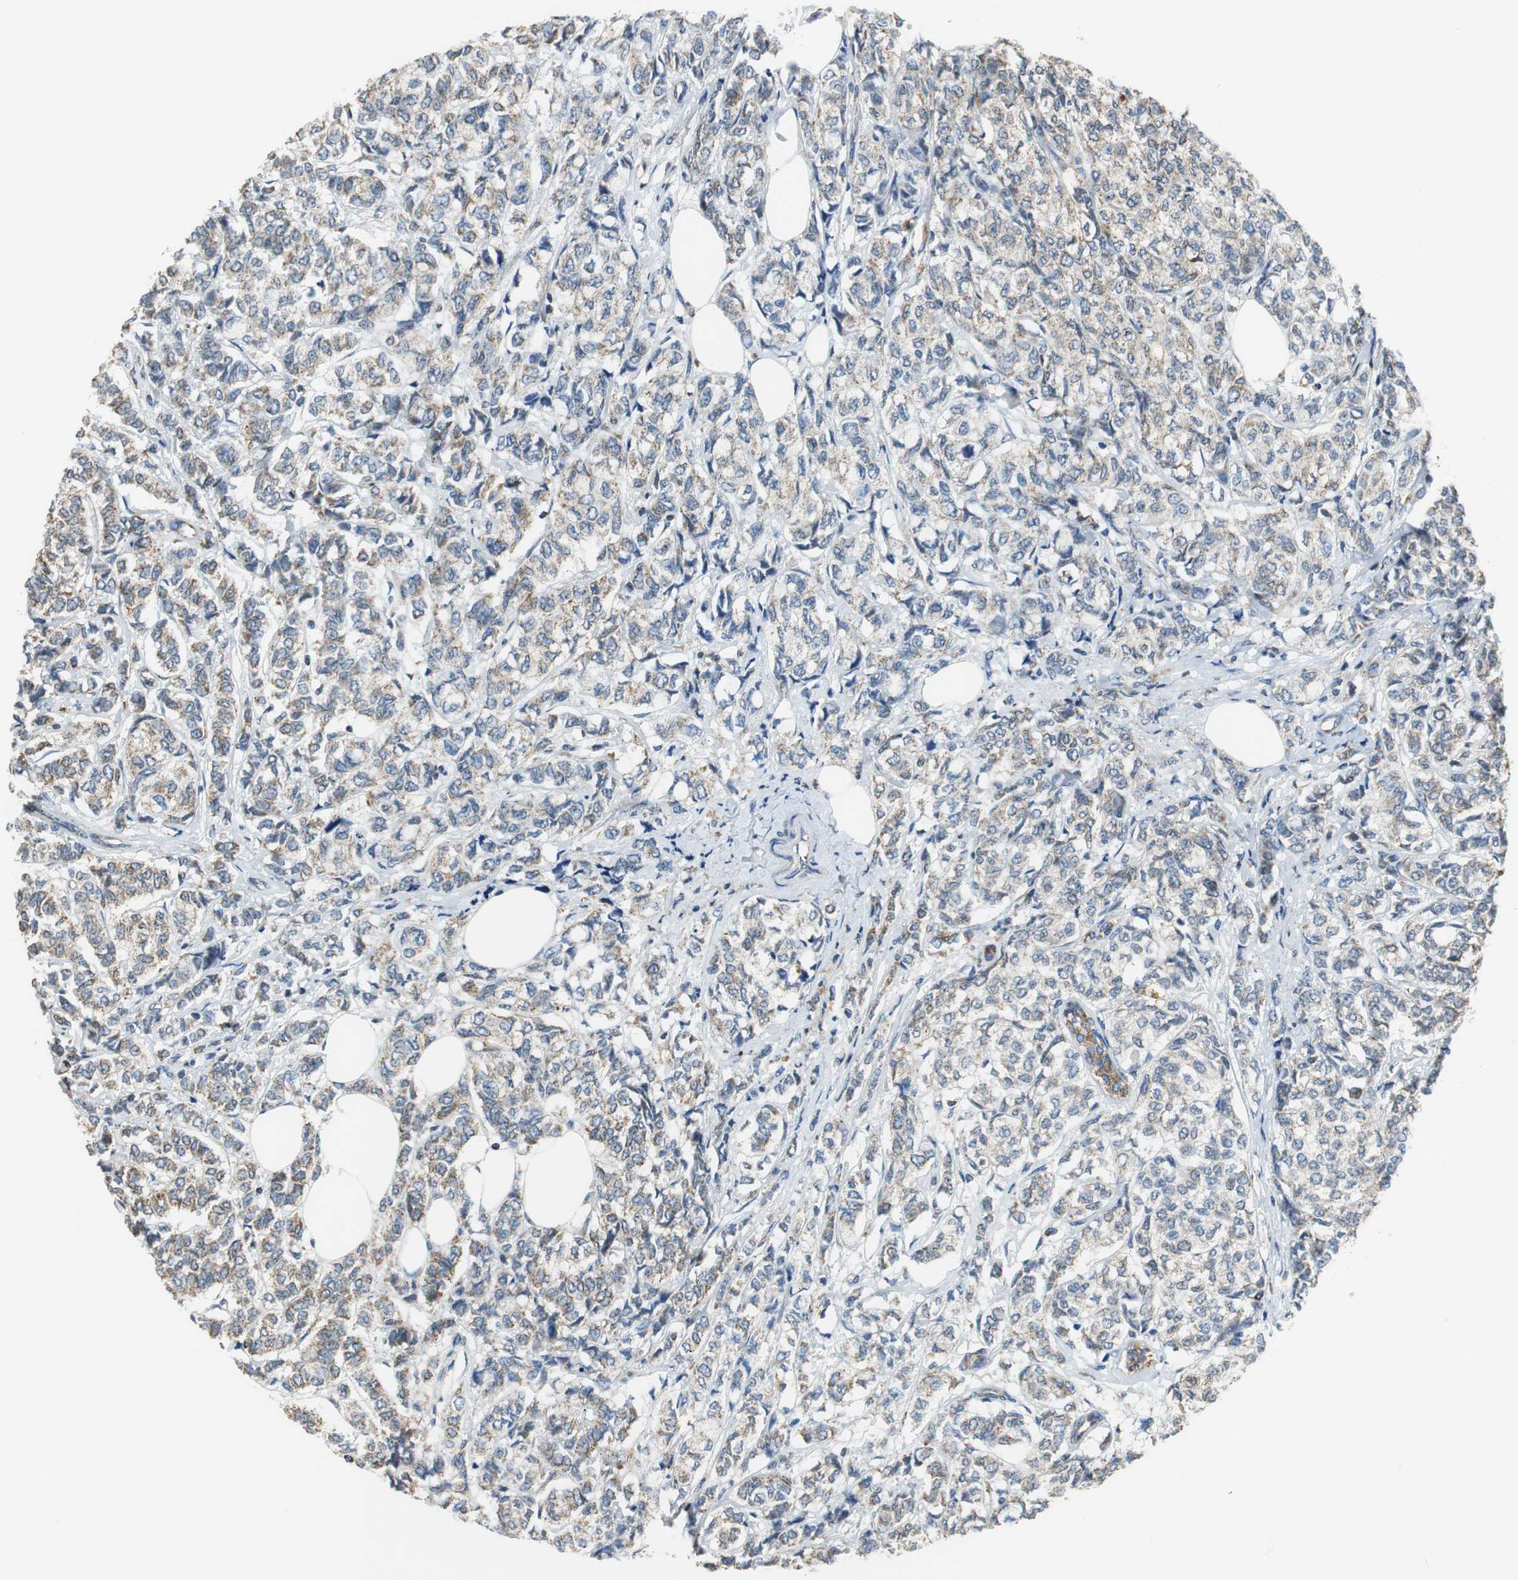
{"staining": {"intensity": "moderate", "quantity": ">75%", "location": "cytoplasmic/membranous"}, "tissue": "breast cancer", "cell_type": "Tumor cells", "image_type": "cancer", "snomed": [{"axis": "morphology", "description": "Lobular carcinoma"}, {"axis": "topography", "description": "Breast"}], "caption": "Immunohistochemical staining of breast cancer exhibits moderate cytoplasmic/membranous protein expression in approximately >75% of tumor cells.", "gene": "GSTK1", "patient": {"sex": "female", "age": 60}}